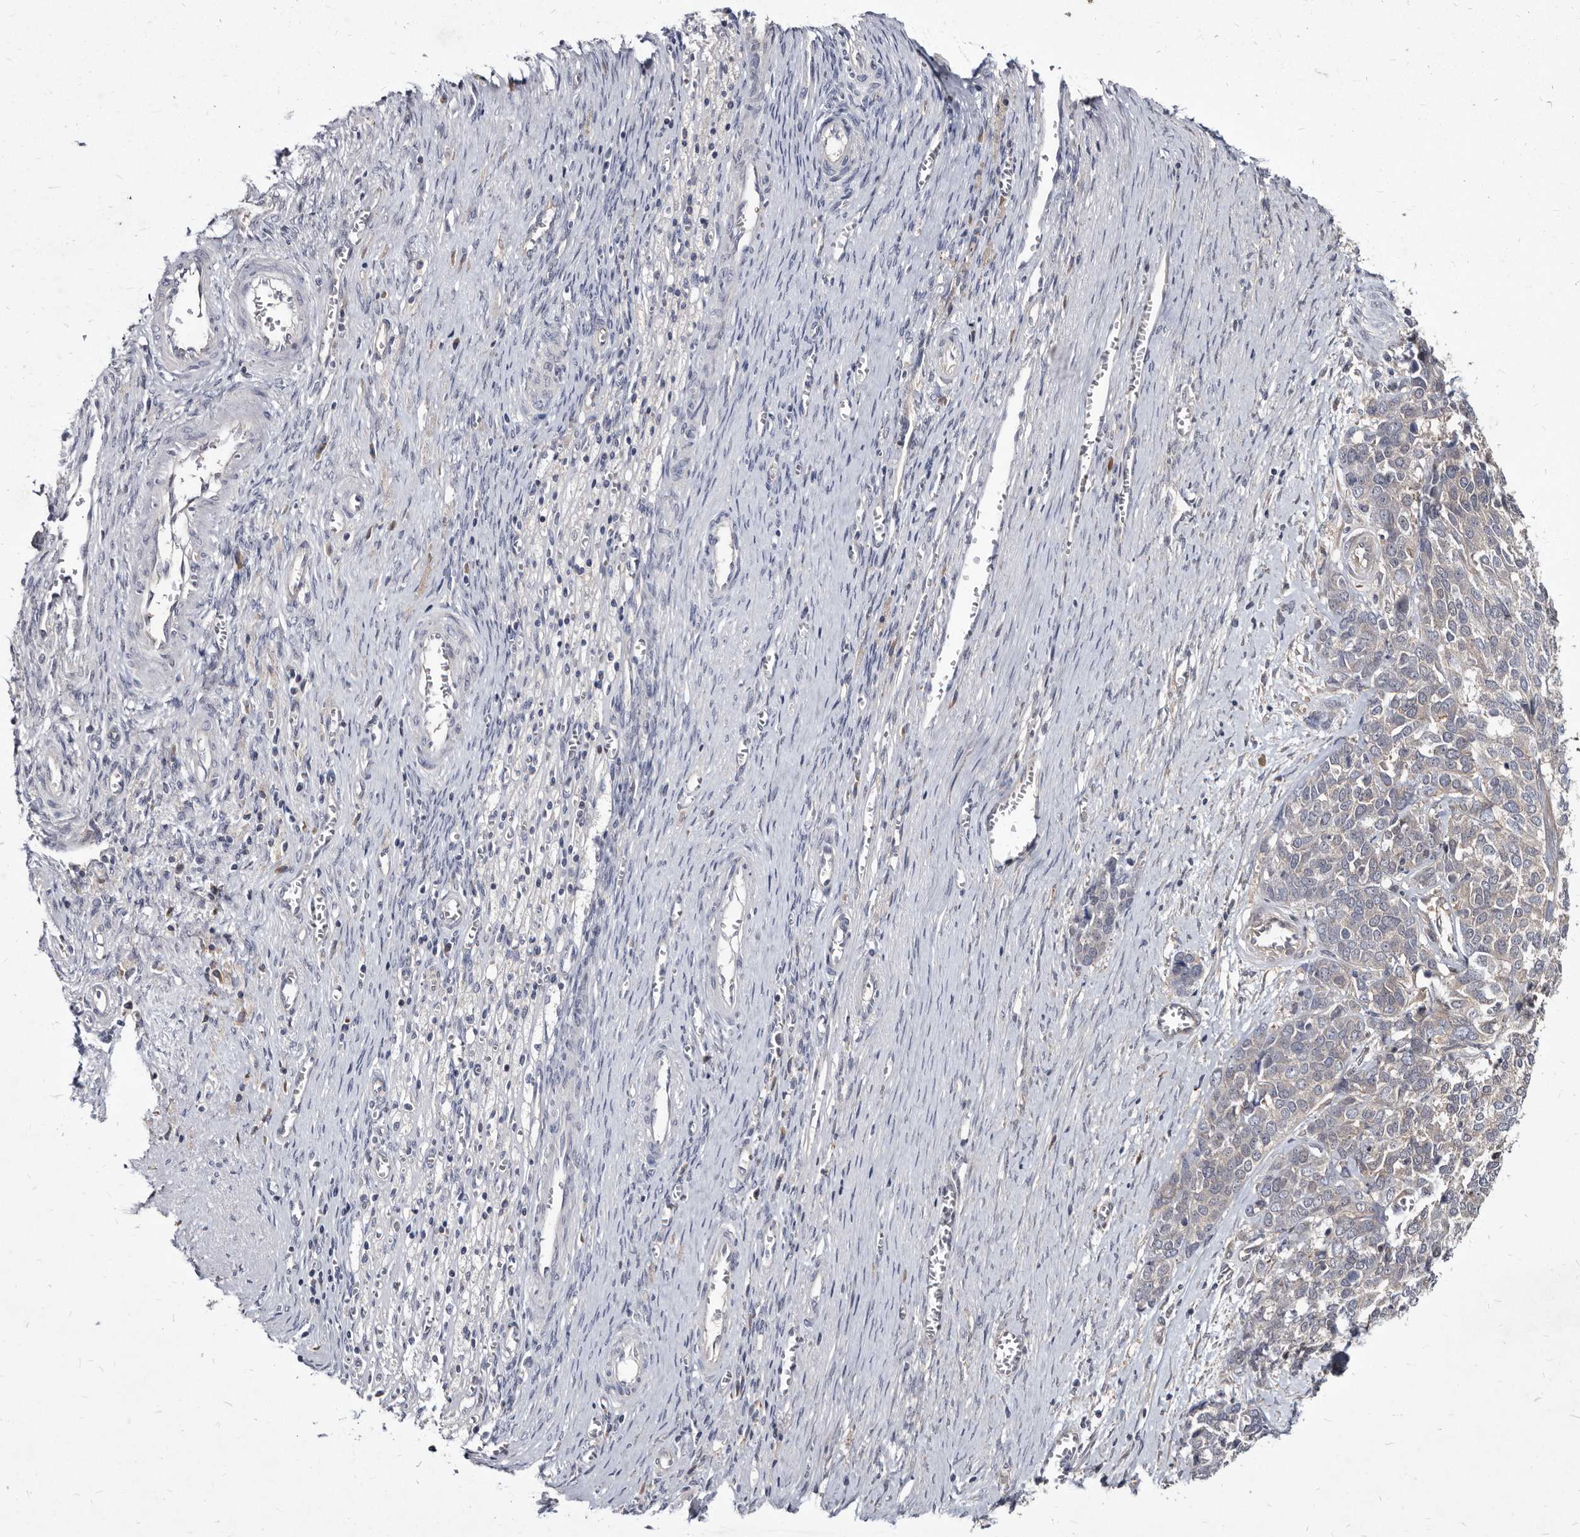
{"staining": {"intensity": "weak", "quantity": "<25%", "location": "cytoplasmic/membranous"}, "tissue": "ovarian cancer", "cell_type": "Tumor cells", "image_type": "cancer", "snomed": [{"axis": "morphology", "description": "Cystadenocarcinoma, serous, NOS"}, {"axis": "topography", "description": "Ovary"}], "caption": "The image shows no significant staining in tumor cells of serous cystadenocarcinoma (ovarian).", "gene": "ABCF2", "patient": {"sex": "female", "age": 44}}